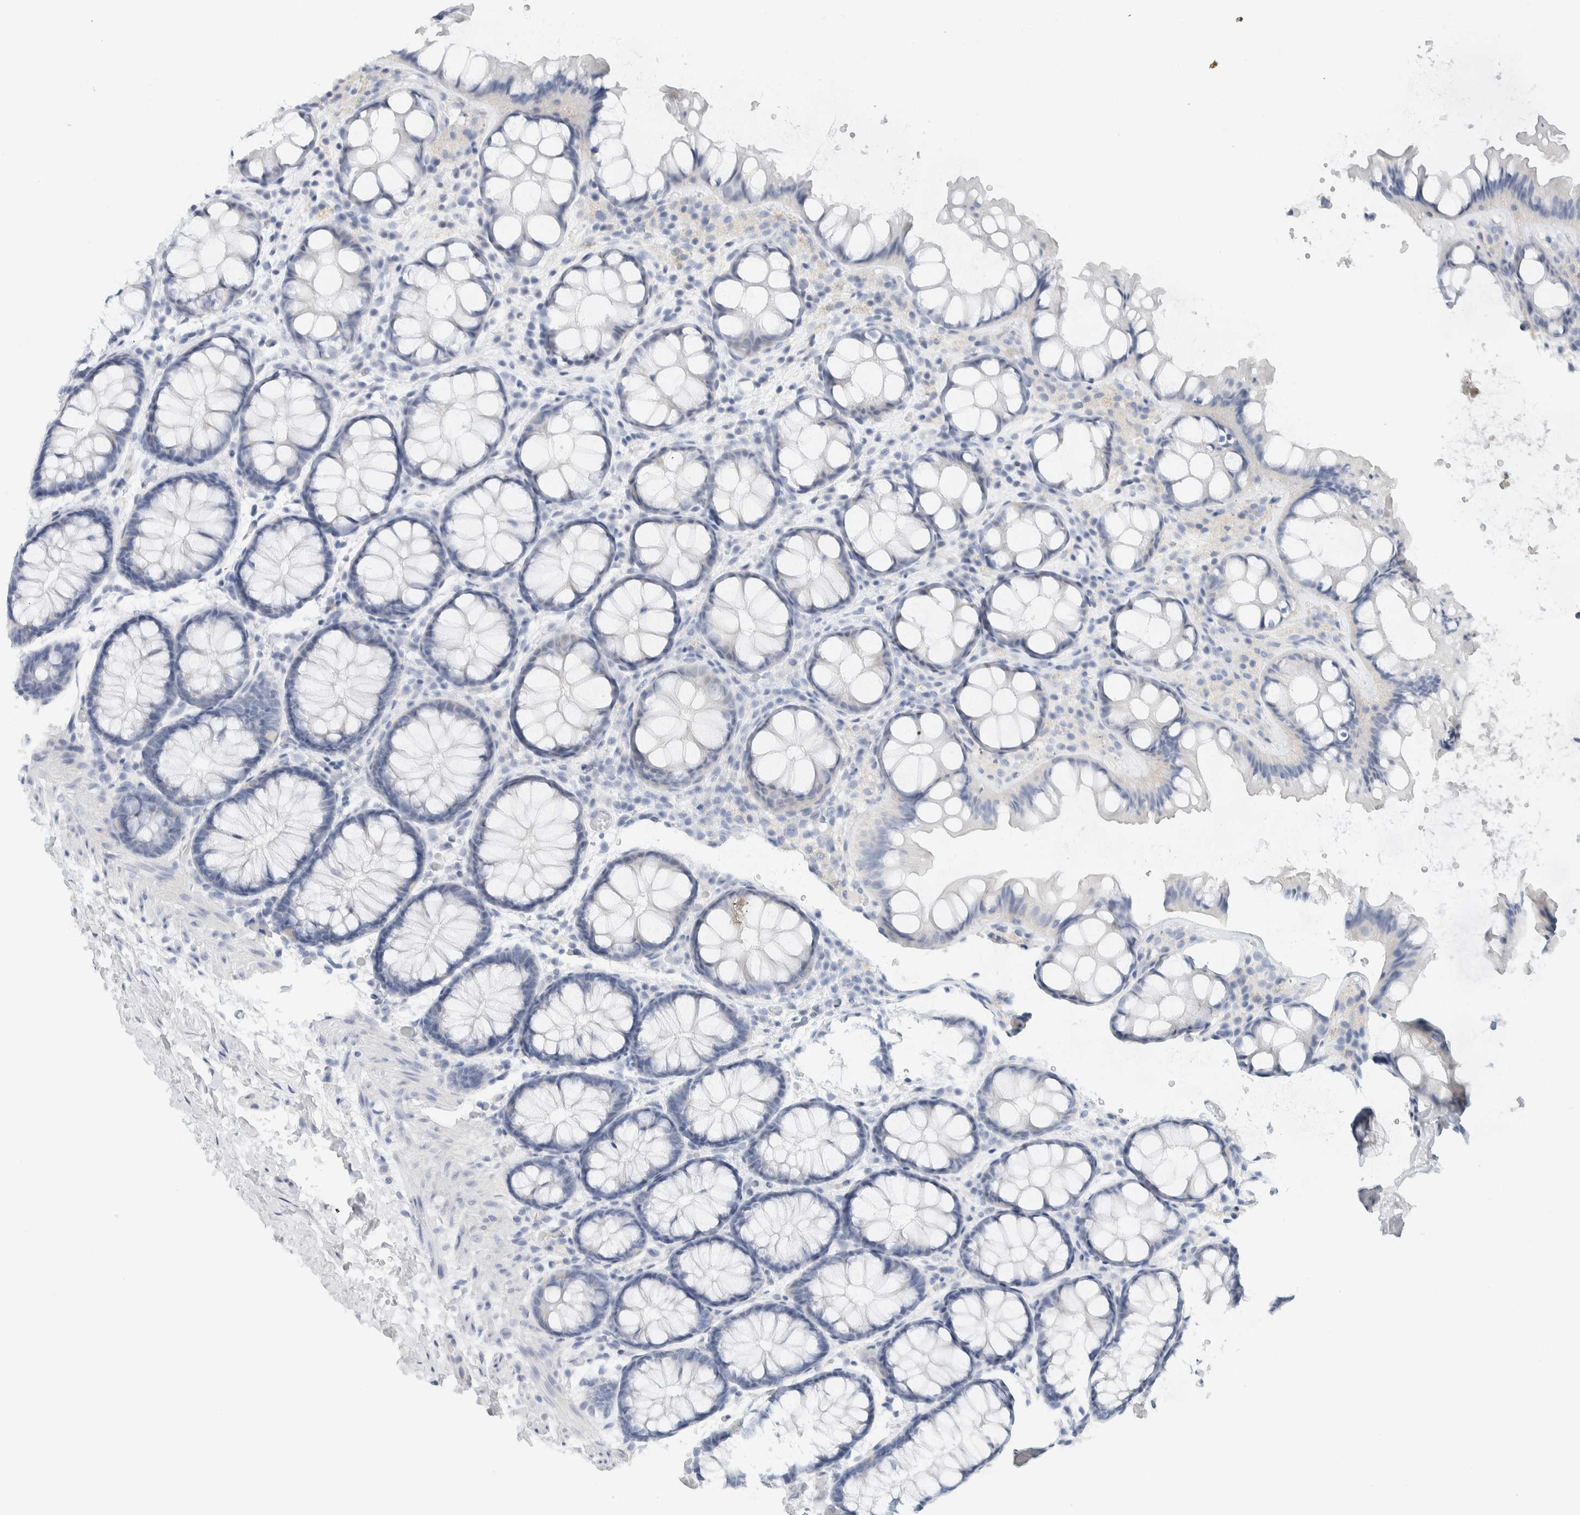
{"staining": {"intensity": "negative", "quantity": "none", "location": "none"}, "tissue": "colon", "cell_type": "Endothelial cells", "image_type": "normal", "snomed": [{"axis": "morphology", "description": "Normal tissue, NOS"}, {"axis": "topography", "description": "Colon"}], "caption": "IHC of benign colon reveals no positivity in endothelial cells.", "gene": "ALOX12B", "patient": {"sex": "male", "age": 47}}